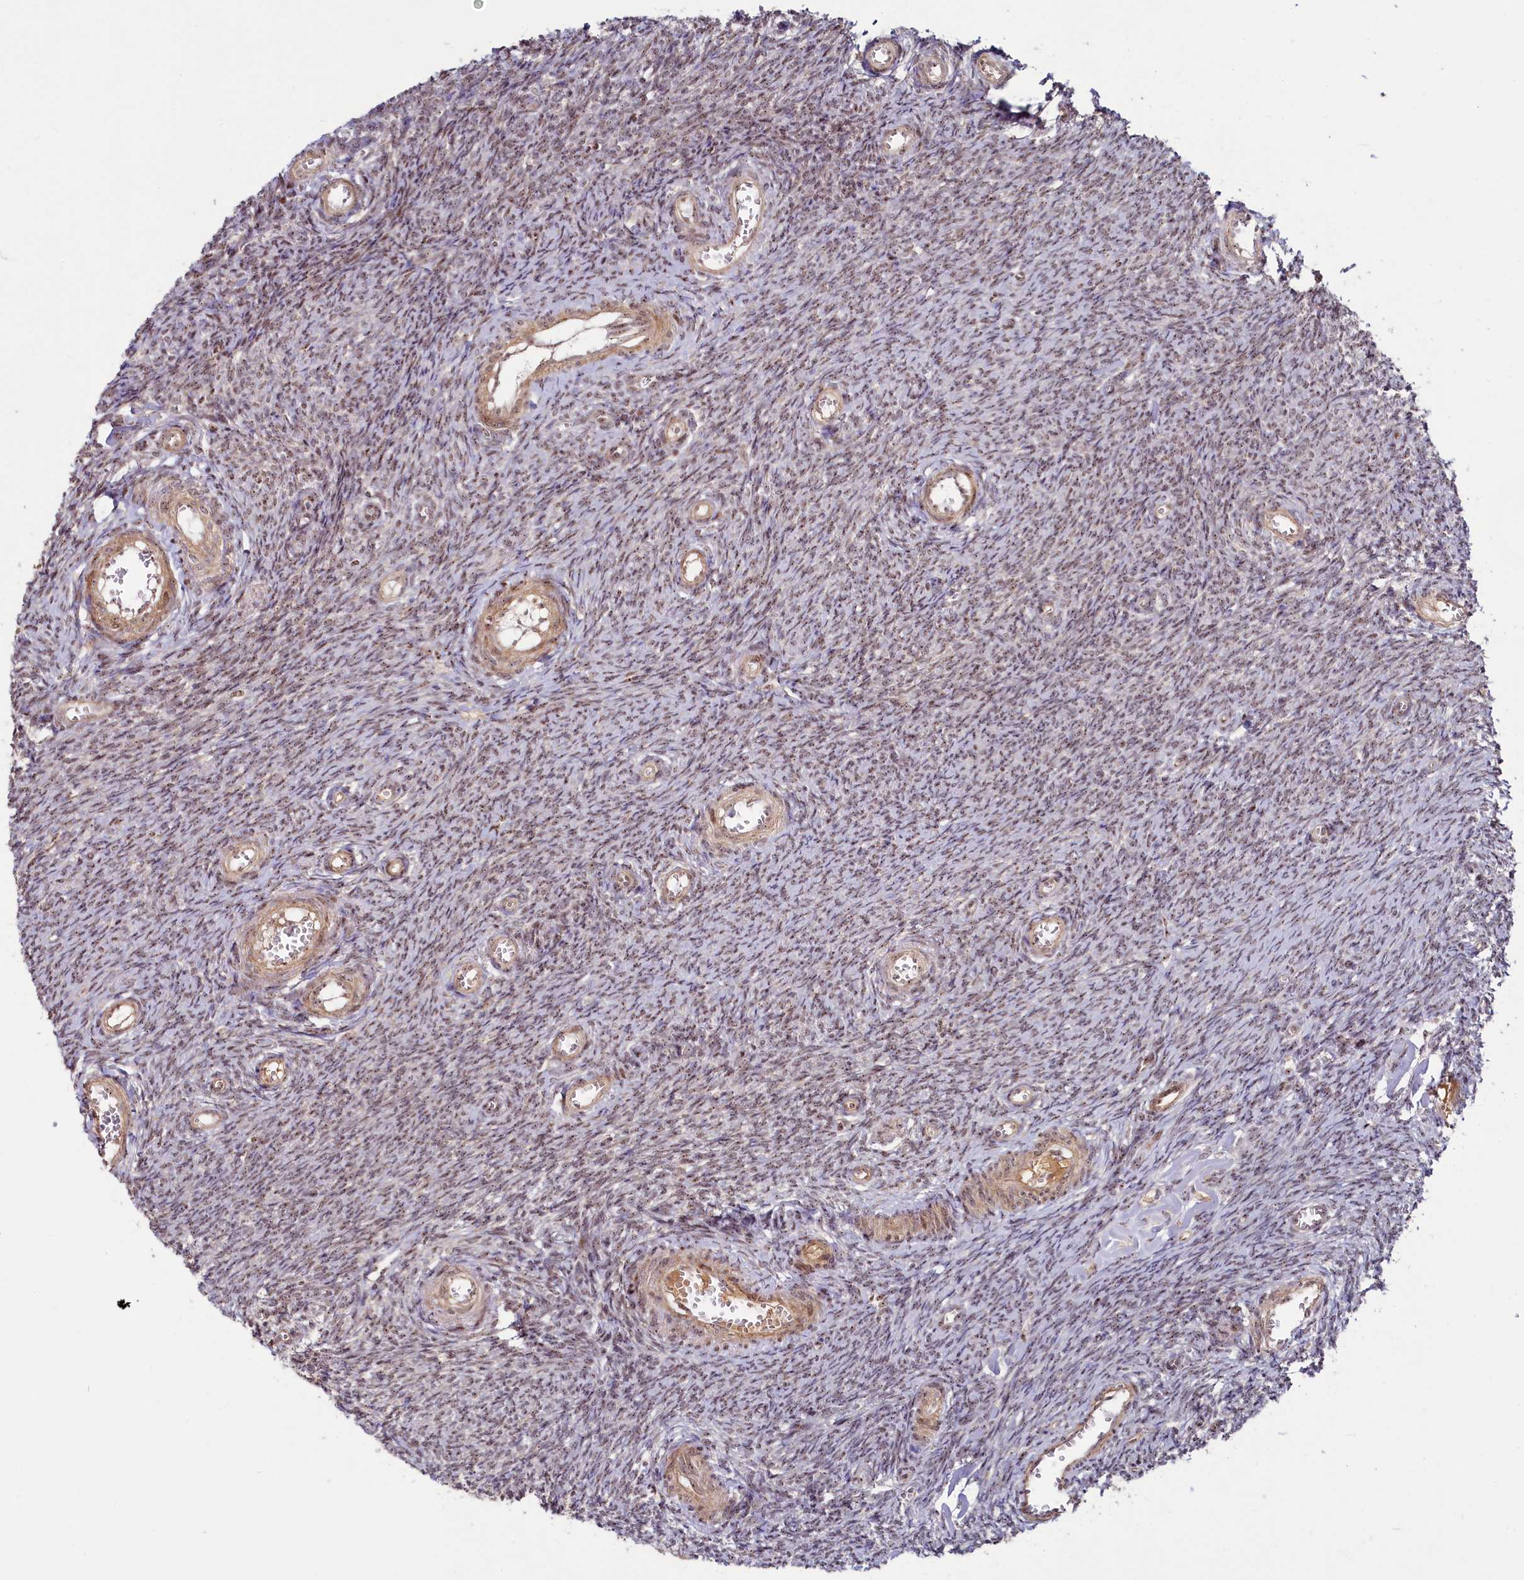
{"staining": {"intensity": "weak", "quantity": ">75%", "location": "nuclear"}, "tissue": "ovary", "cell_type": "Ovarian stroma cells", "image_type": "normal", "snomed": [{"axis": "morphology", "description": "Normal tissue, NOS"}, {"axis": "topography", "description": "Ovary"}], "caption": "Normal ovary exhibits weak nuclear staining in about >75% of ovarian stroma cells.", "gene": "TCOF1", "patient": {"sex": "female", "age": 44}}